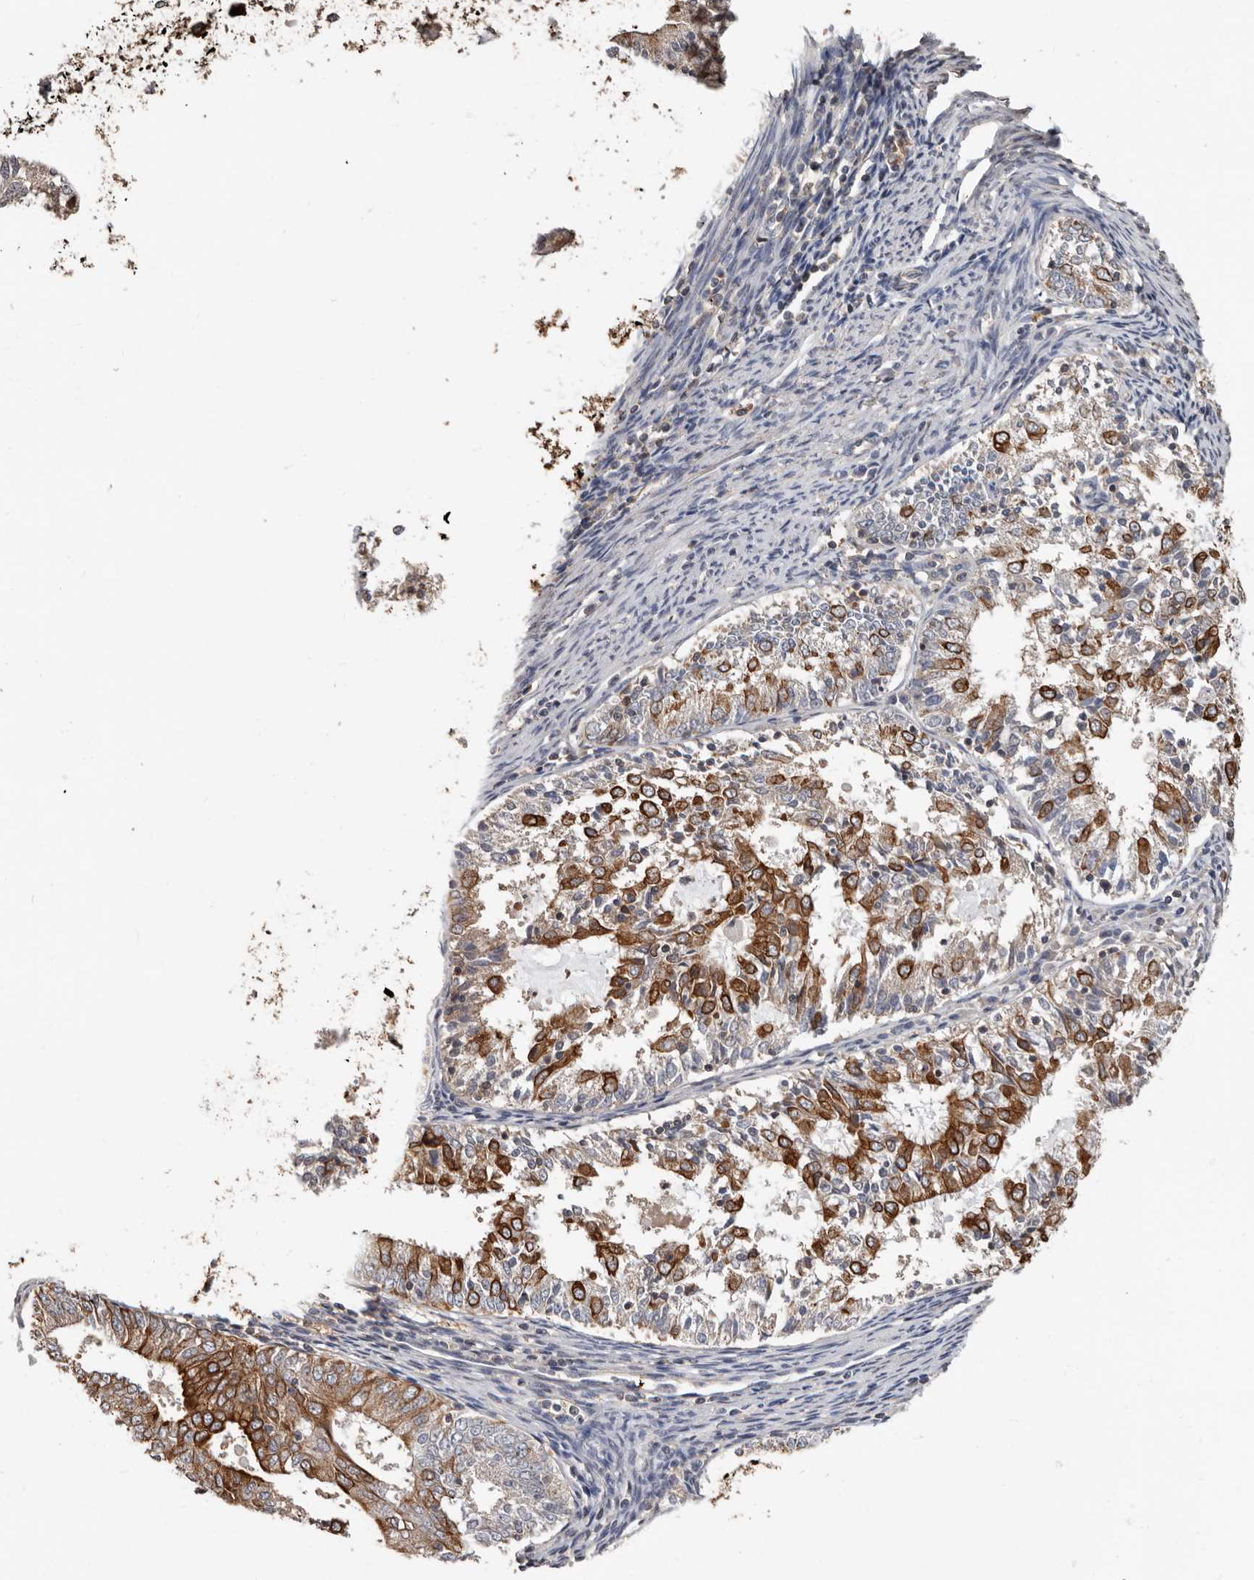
{"staining": {"intensity": "strong", "quantity": "25%-75%", "location": "cytoplasmic/membranous"}, "tissue": "endometrial cancer", "cell_type": "Tumor cells", "image_type": "cancer", "snomed": [{"axis": "morphology", "description": "Adenocarcinoma, NOS"}, {"axis": "topography", "description": "Endometrium"}], "caption": "Endometrial cancer stained for a protein shows strong cytoplasmic/membranous positivity in tumor cells. (DAB (3,3'-diaminobenzidine) IHC, brown staining for protein, blue staining for nuclei).", "gene": "MRPL18", "patient": {"sex": "female", "age": 57}}